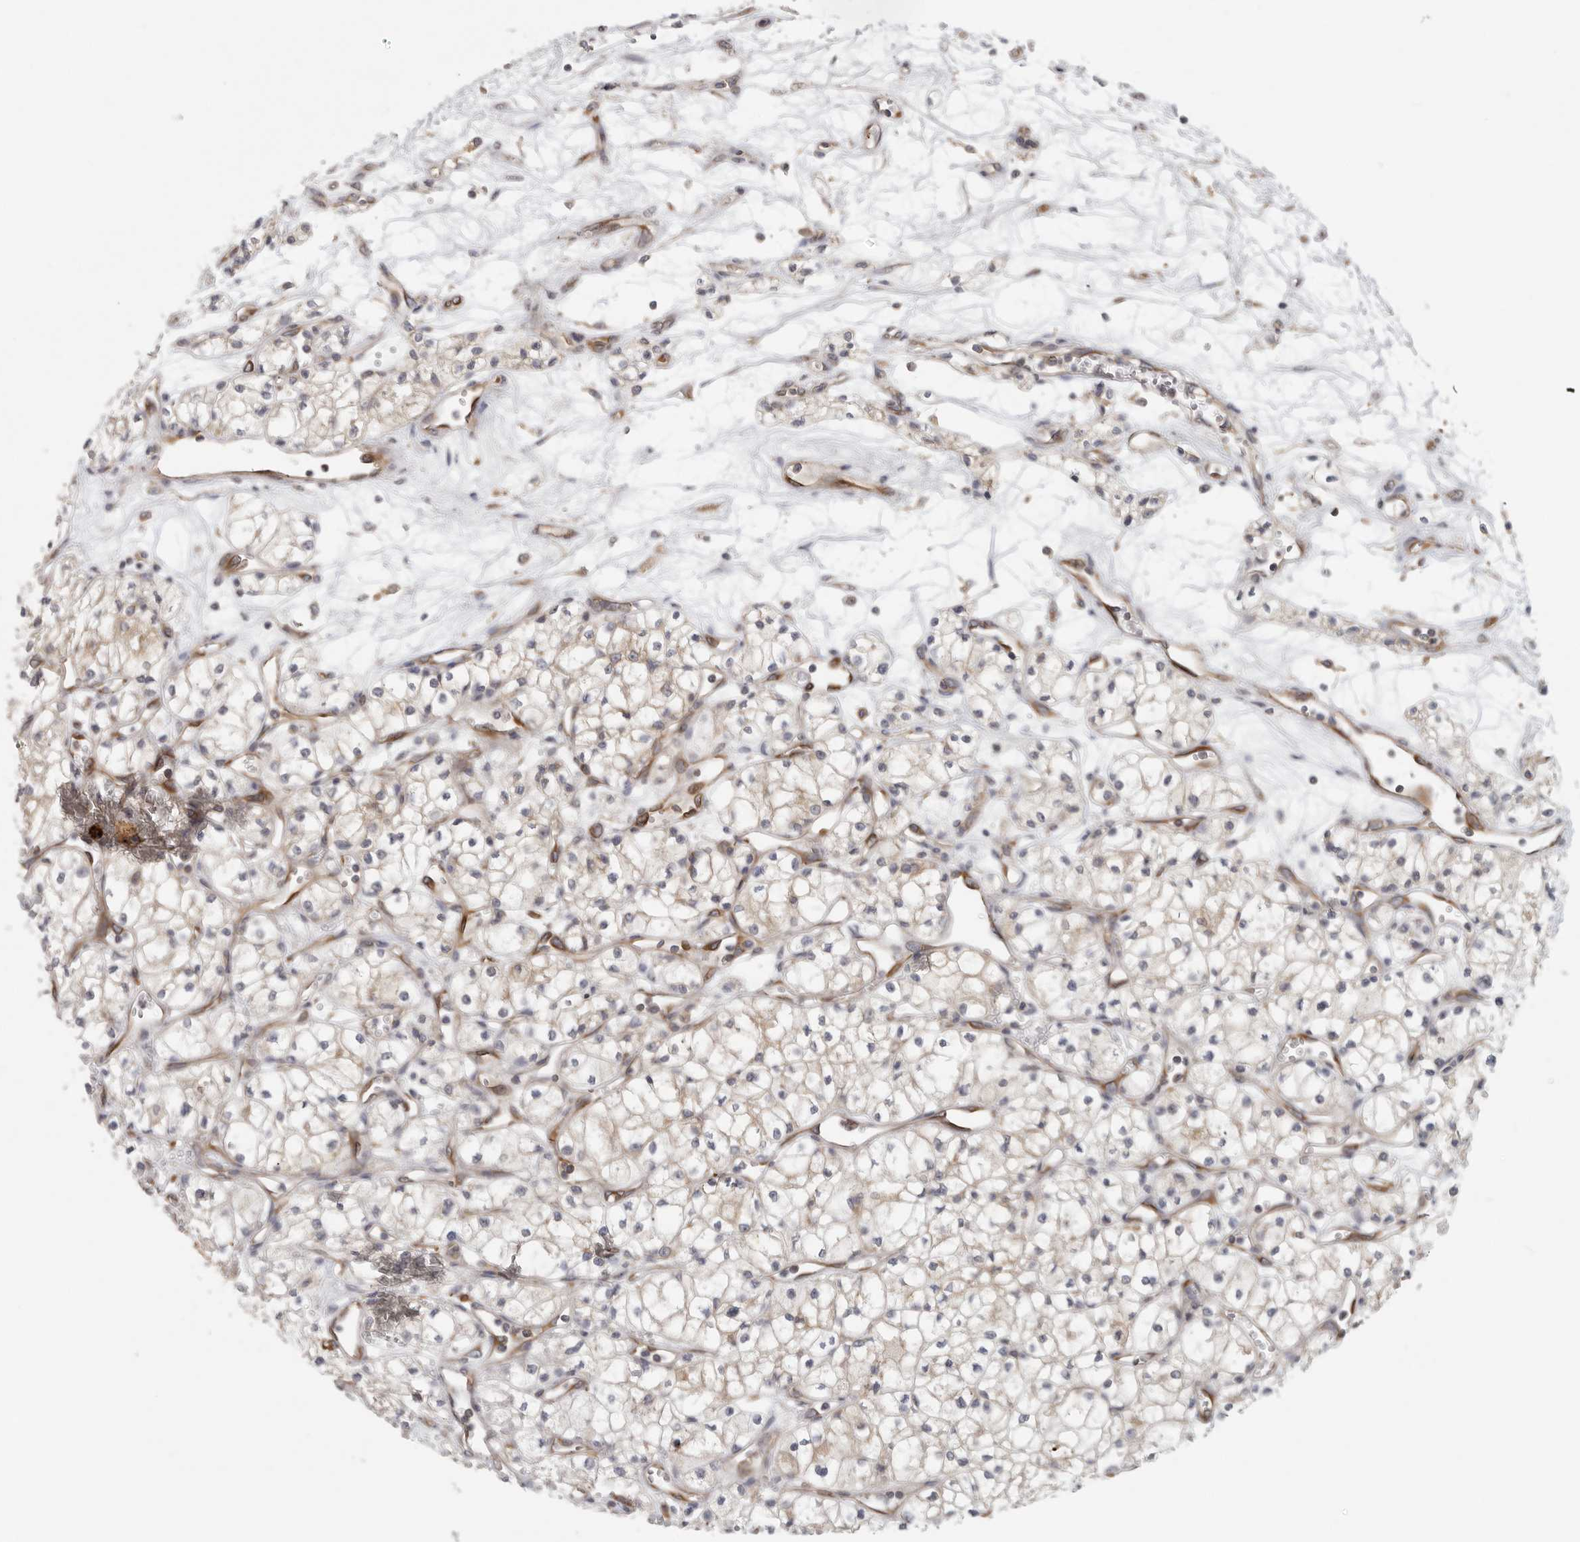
{"staining": {"intensity": "weak", "quantity": ">75%", "location": "cytoplasmic/membranous"}, "tissue": "renal cancer", "cell_type": "Tumor cells", "image_type": "cancer", "snomed": [{"axis": "morphology", "description": "Adenocarcinoma, NOS"}, {"axis": "topography", "description": "Kidney"}], "caption": "A photomicrograph showing weak cytoplasmic/membranous positivity in approximately >75% of tumor cells in renal cancer (adenocarcinoma), as visualized by brown immunohistochemical staining.", "gene": "BCAP29", "patient": {"sex": "male", "age": 59}}